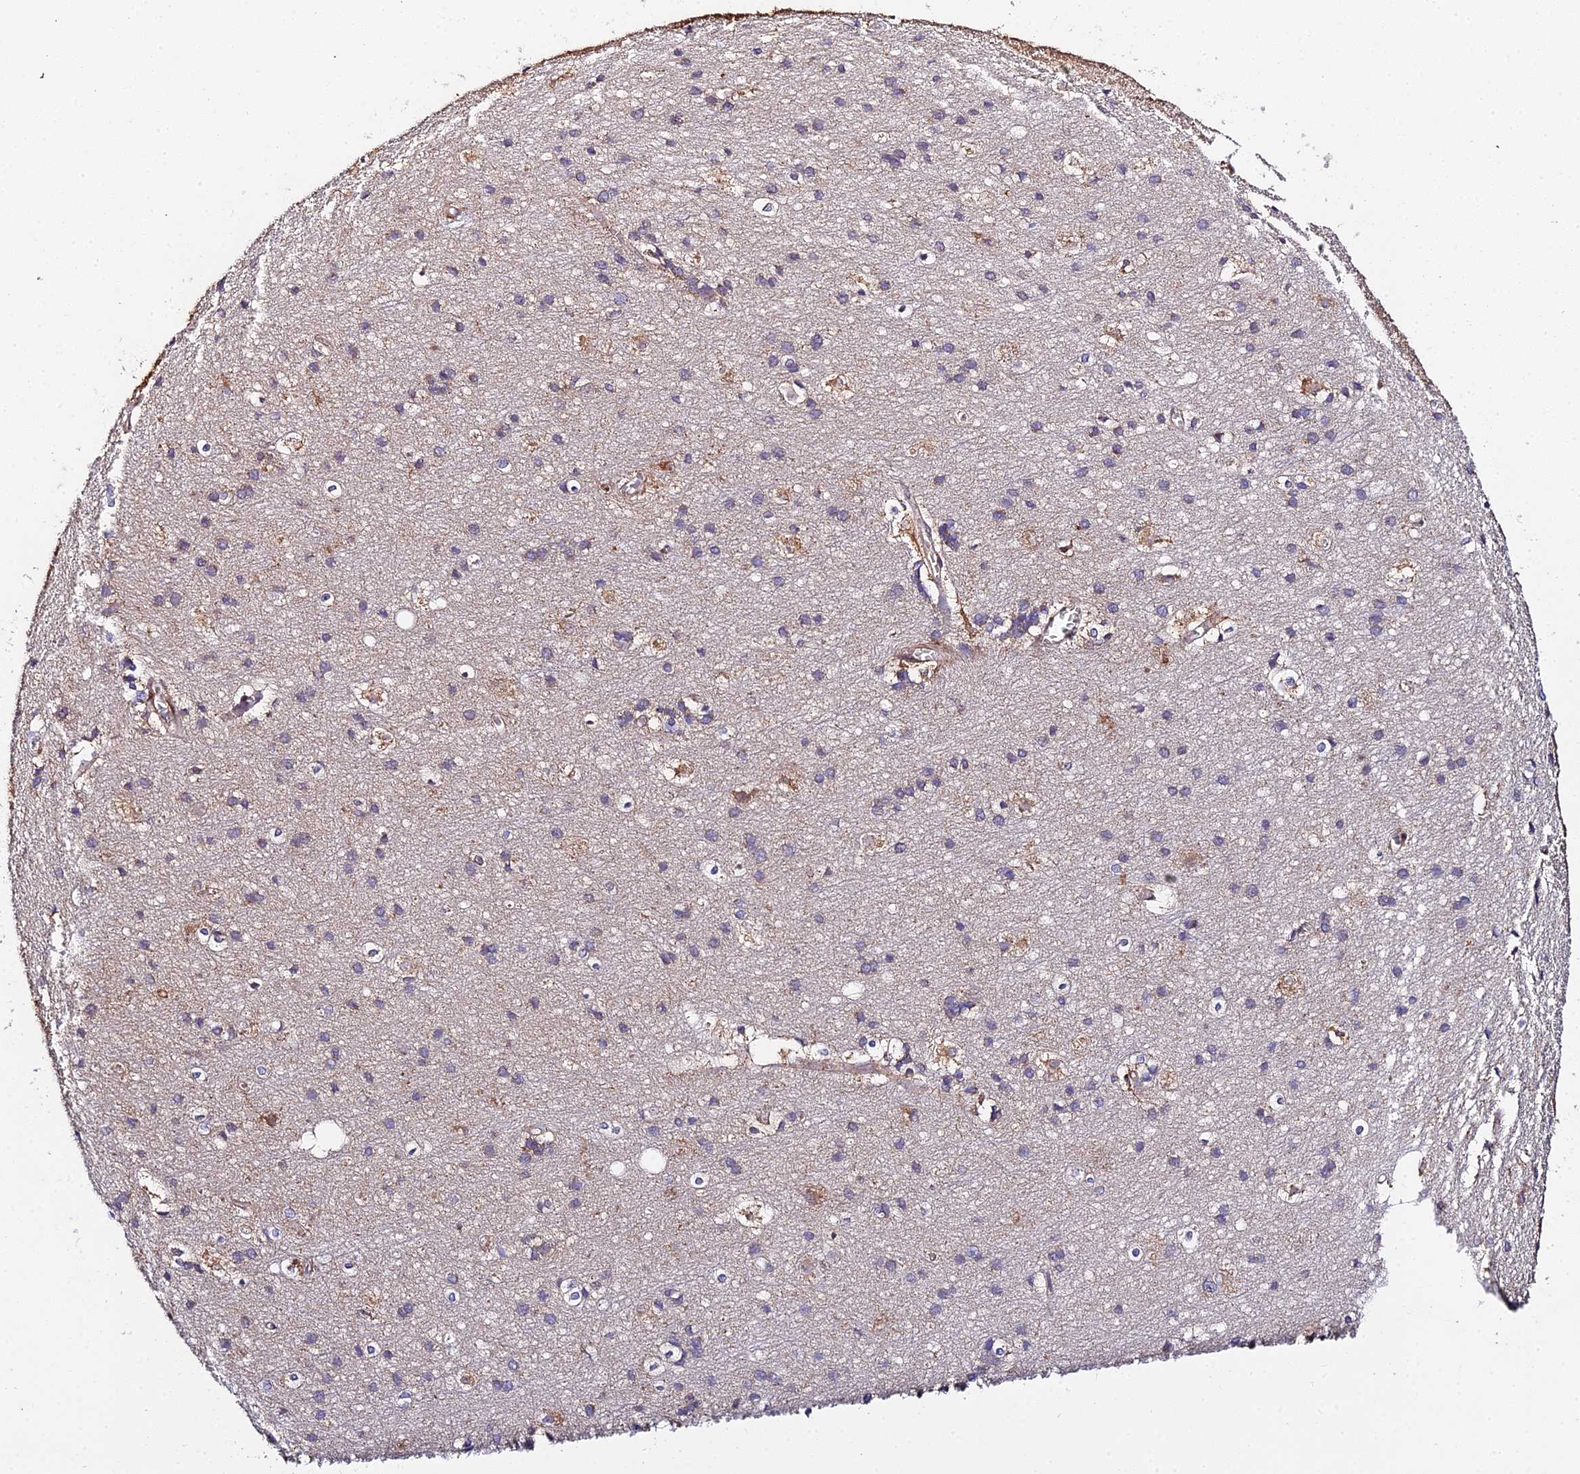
{"staining": {"intensity": "weak", "quantity": ">75%", "location": "cytoplasmic/membranous"}, "tissue": "cerebral cortex", "cell_type": "Endothelial cells", "image_type": "normal", "snomed": [{"axis": "morphology", "description": "Normal tissue, NOS"}, {"axis": "topography", "description": "Cerebral cortex"}], "caption": "Endothelial cells demonstrate weak cytoplasmic/membranous staining in approximately >75% of cells in benign cerebral cortex.", "gene": "ZBED8", "patient": {"sex": "male", "age": 54}}